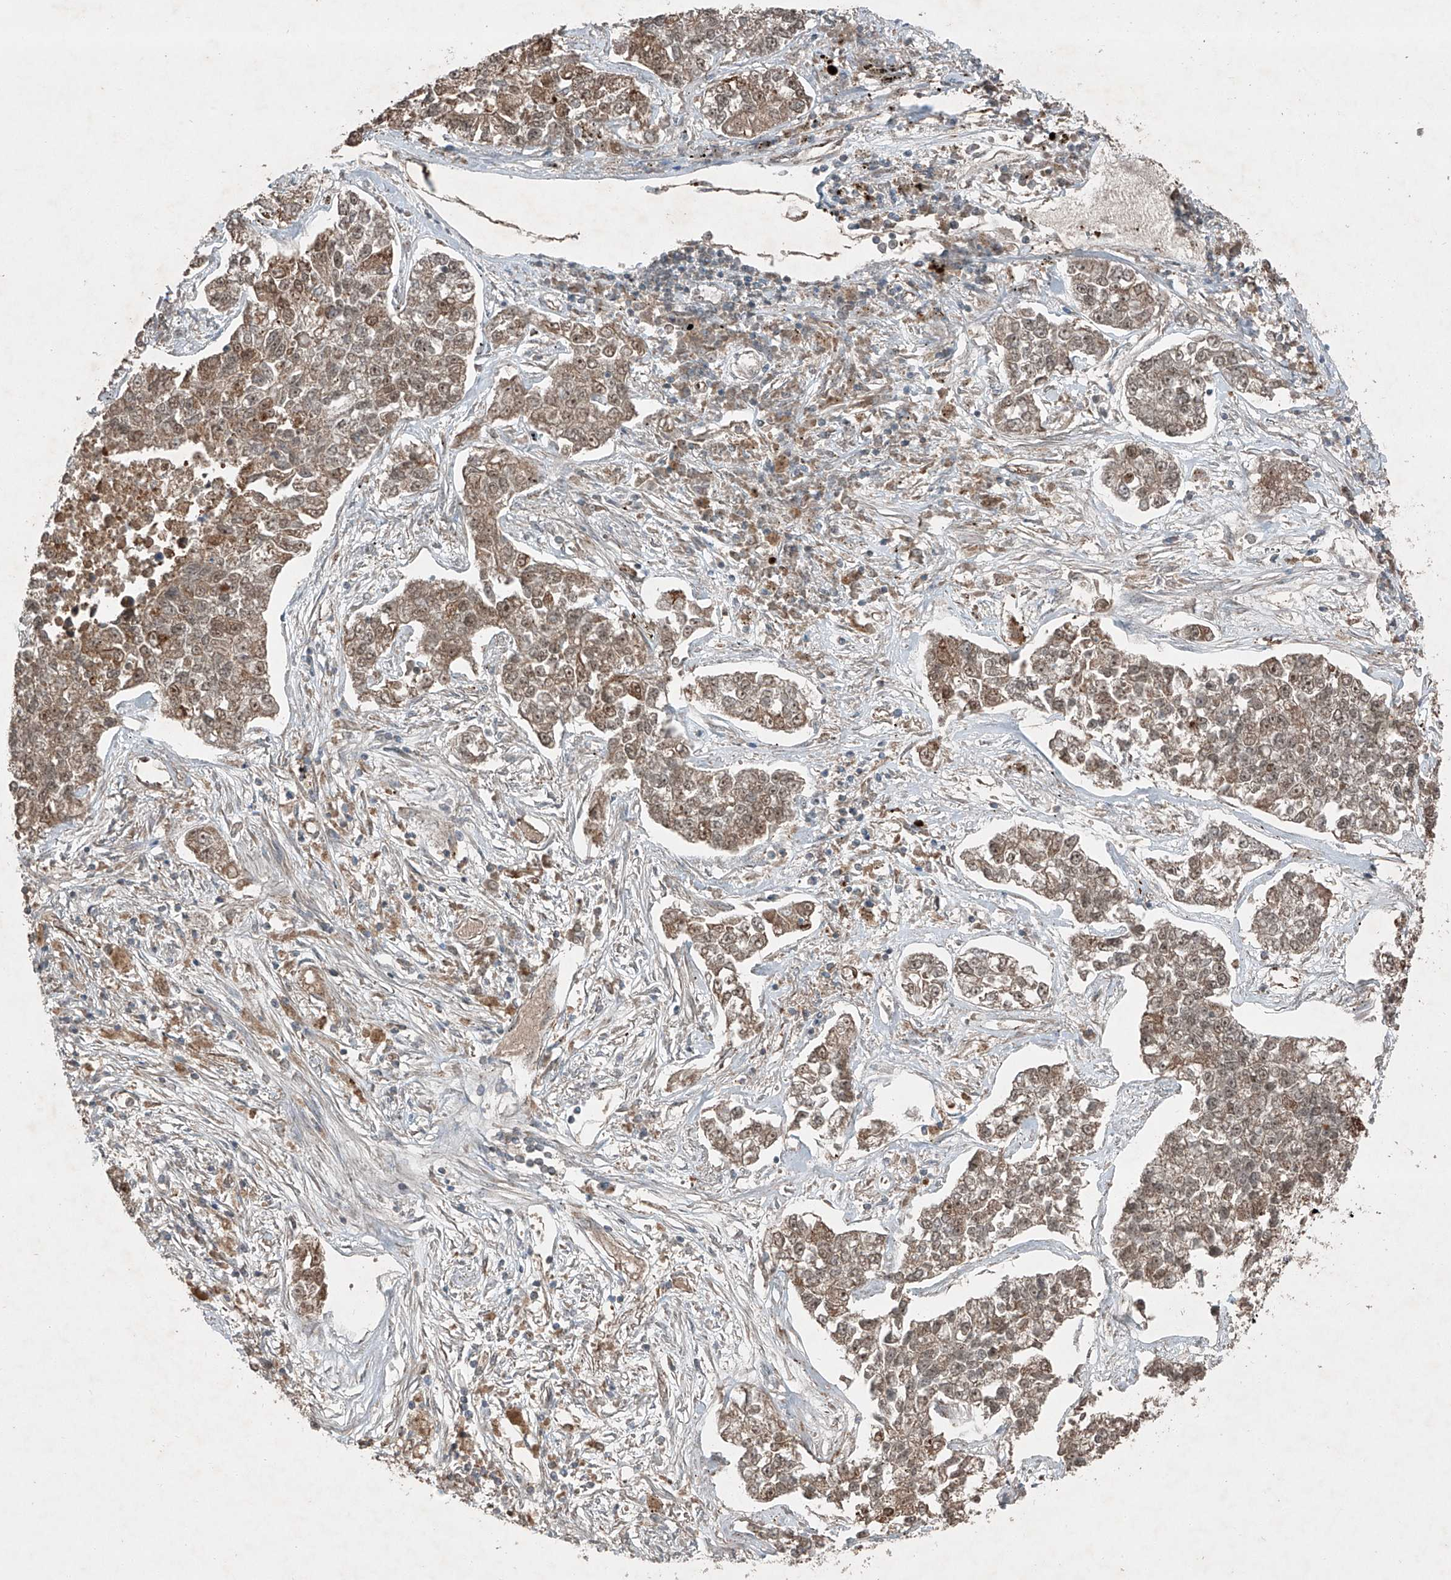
{"staining": {"intensity": "moderate", "quantity": ">75%", "location": "cytoplasmic/membranous,nuclear"}, "tissue": "lung cancer", "cell_type": "Tumor cells", "image_type": "cancer", "snomed": [{"axis": "morphology", "description": "Adenocarcinoma, NOS"}, {"axis": "topography", "description": "Lung"}], "caption": "A medium amount of moderate cytoplasmic/membranous and nuclear expression is appreciated in about >75% of tumor cells in lung cancer (adenocarcinoma) tissue. The protein is stained brown, and the nuclei are stained in blue (DAB (3,3'-diaminobenzidine) IHC with brightfield microscopy, high magnification).", "gene": "ZNF620", "patient": {"sex": "male", "age": 49}}